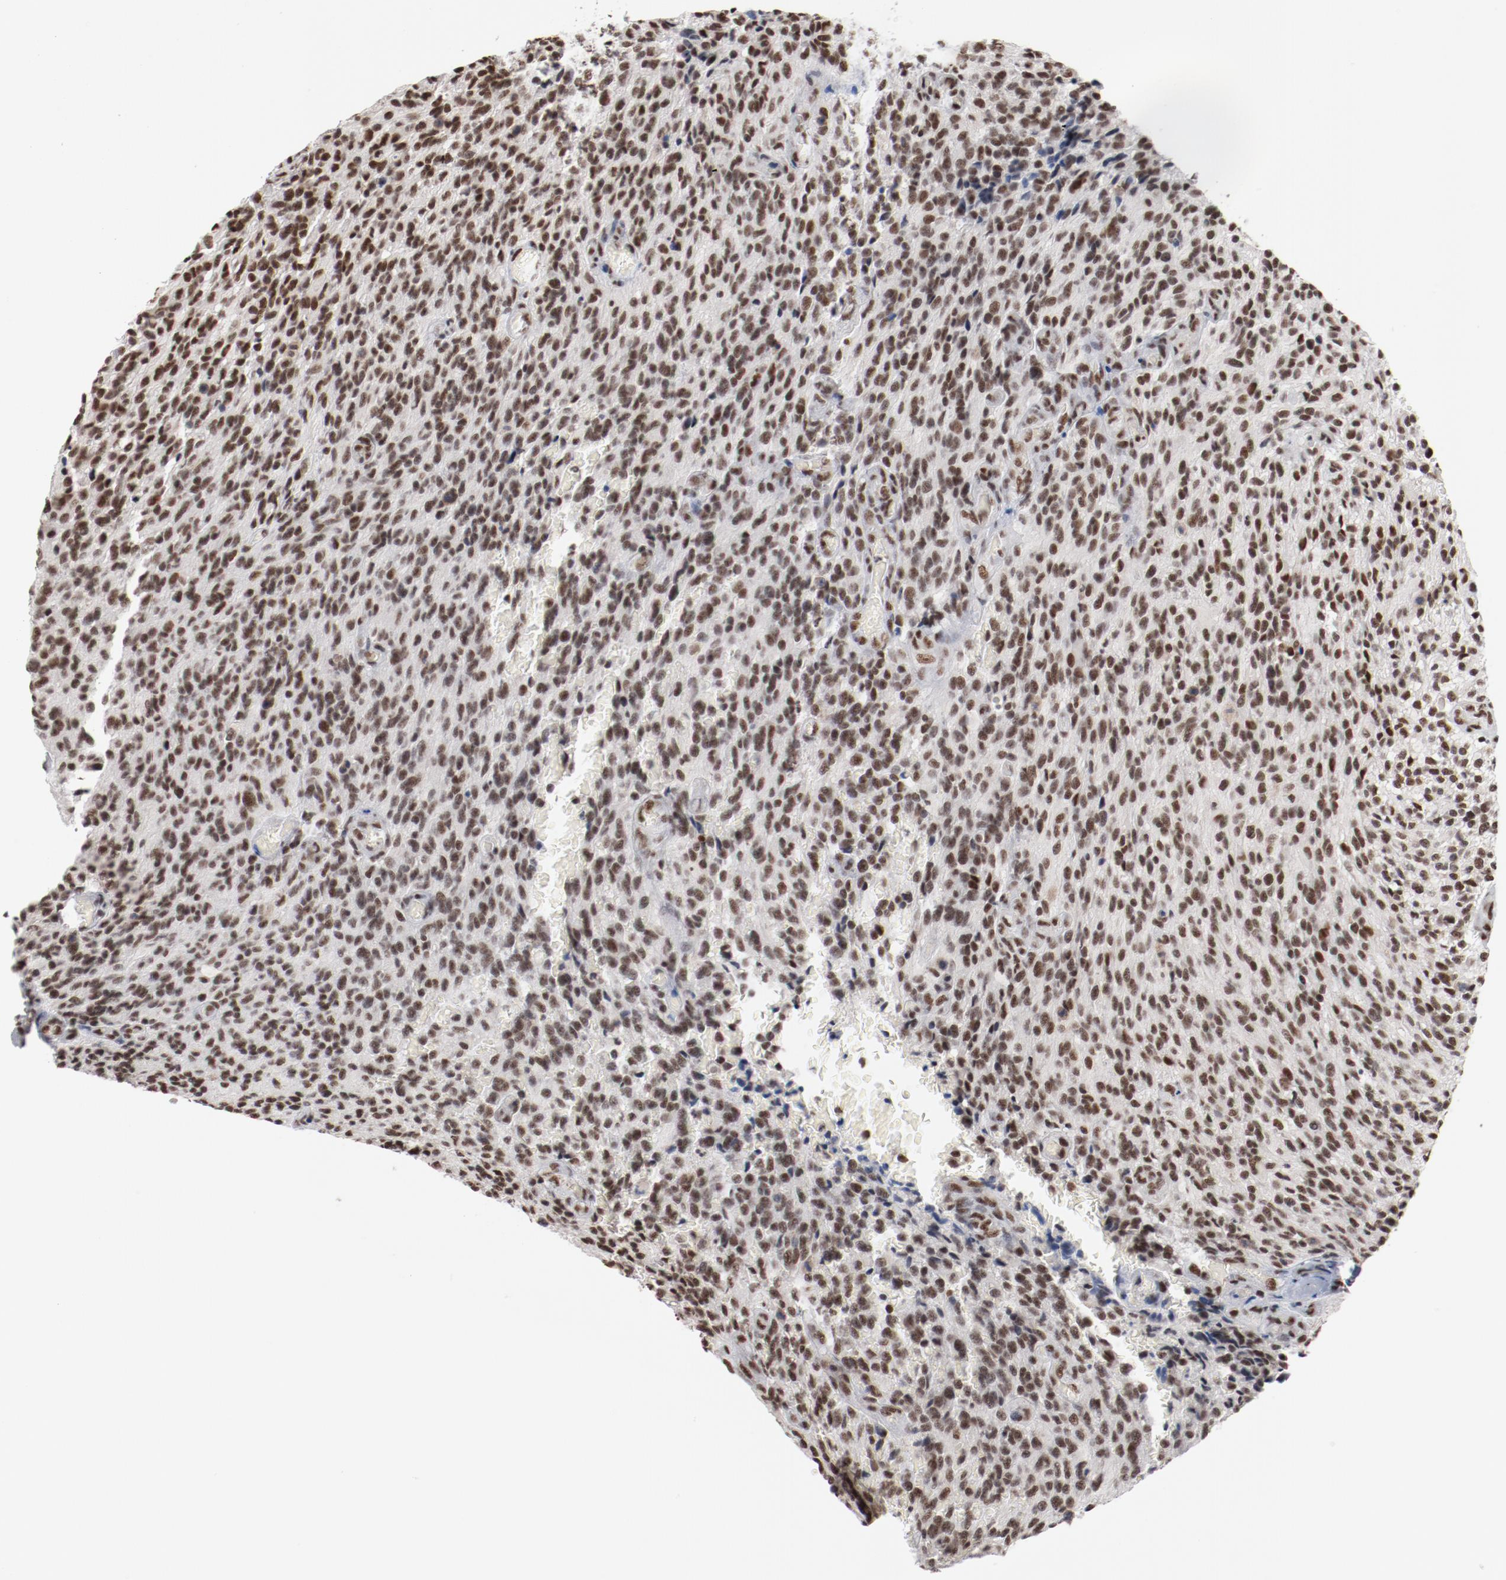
{"staining": {"intensity": "strong", "quantity": ">75%", "location": "nuclear"}, "tissue": "glioma", "cell_type": "Tumor cells", "image_type": "cancer", "snomed": [{"axis": "morphology", "description": "Normal tissue, NOS"}, {"axis": "morphology", "description": "Glioma, malignant, High grade"}, {"axis": "topography", "description": "Cerebral cortex"}], "caption": "The immunohistochemical stain labels strong nuclear expression in tumor cells of glioma tissue. (DAB (3,3'-diaminobenzidine) = brown stain, brightfield microscopy at high magnification).", "gene": "BUB3", "patient": {"sex": "male", "age": 56}}